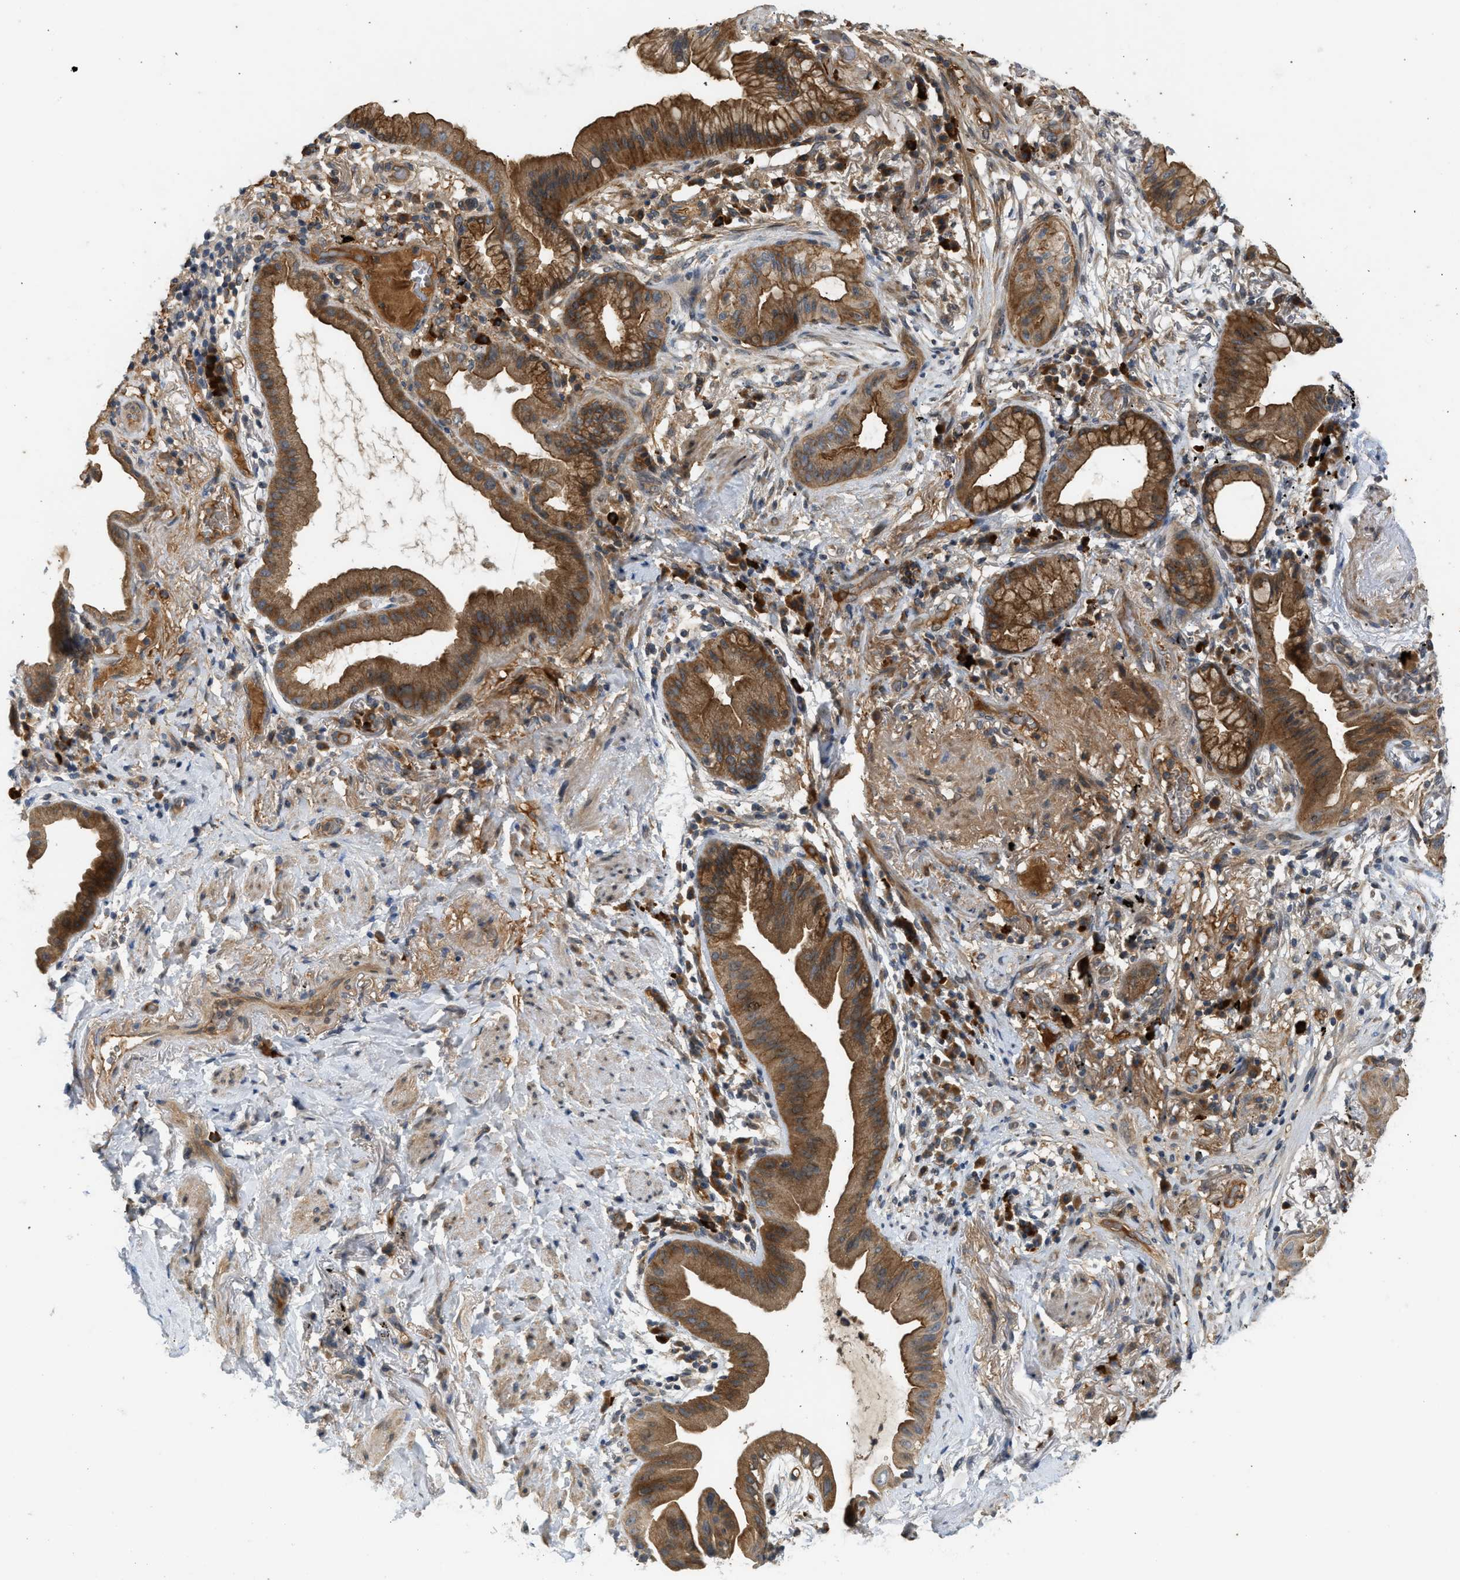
{"staining": {"intensity": "strong", "quantity": ">75%", "location": "cytoplasmic/membranous"}, "tissue": "lung cancer", "cell_type": "Tumor cells", "image_type": "cancer", "snomed": [{"axis": "morphology", "description": "Normal tissue, NOS"}, {"axis": "morphology", "description": "Adenocarcinoma, NOS"}, {"axis": "topography", "description": "Bronchus"}, {"axis": "topography", "description": "Lung"}], "caption": "Lung adenocarcinoma was stained to show a protein in brown. There is high levels of strong cytoplasmic/membranous positivity in about >75% of tumor cells.", "gene": "ADCY8", "patient": {"sex": "female", "age": 70}}